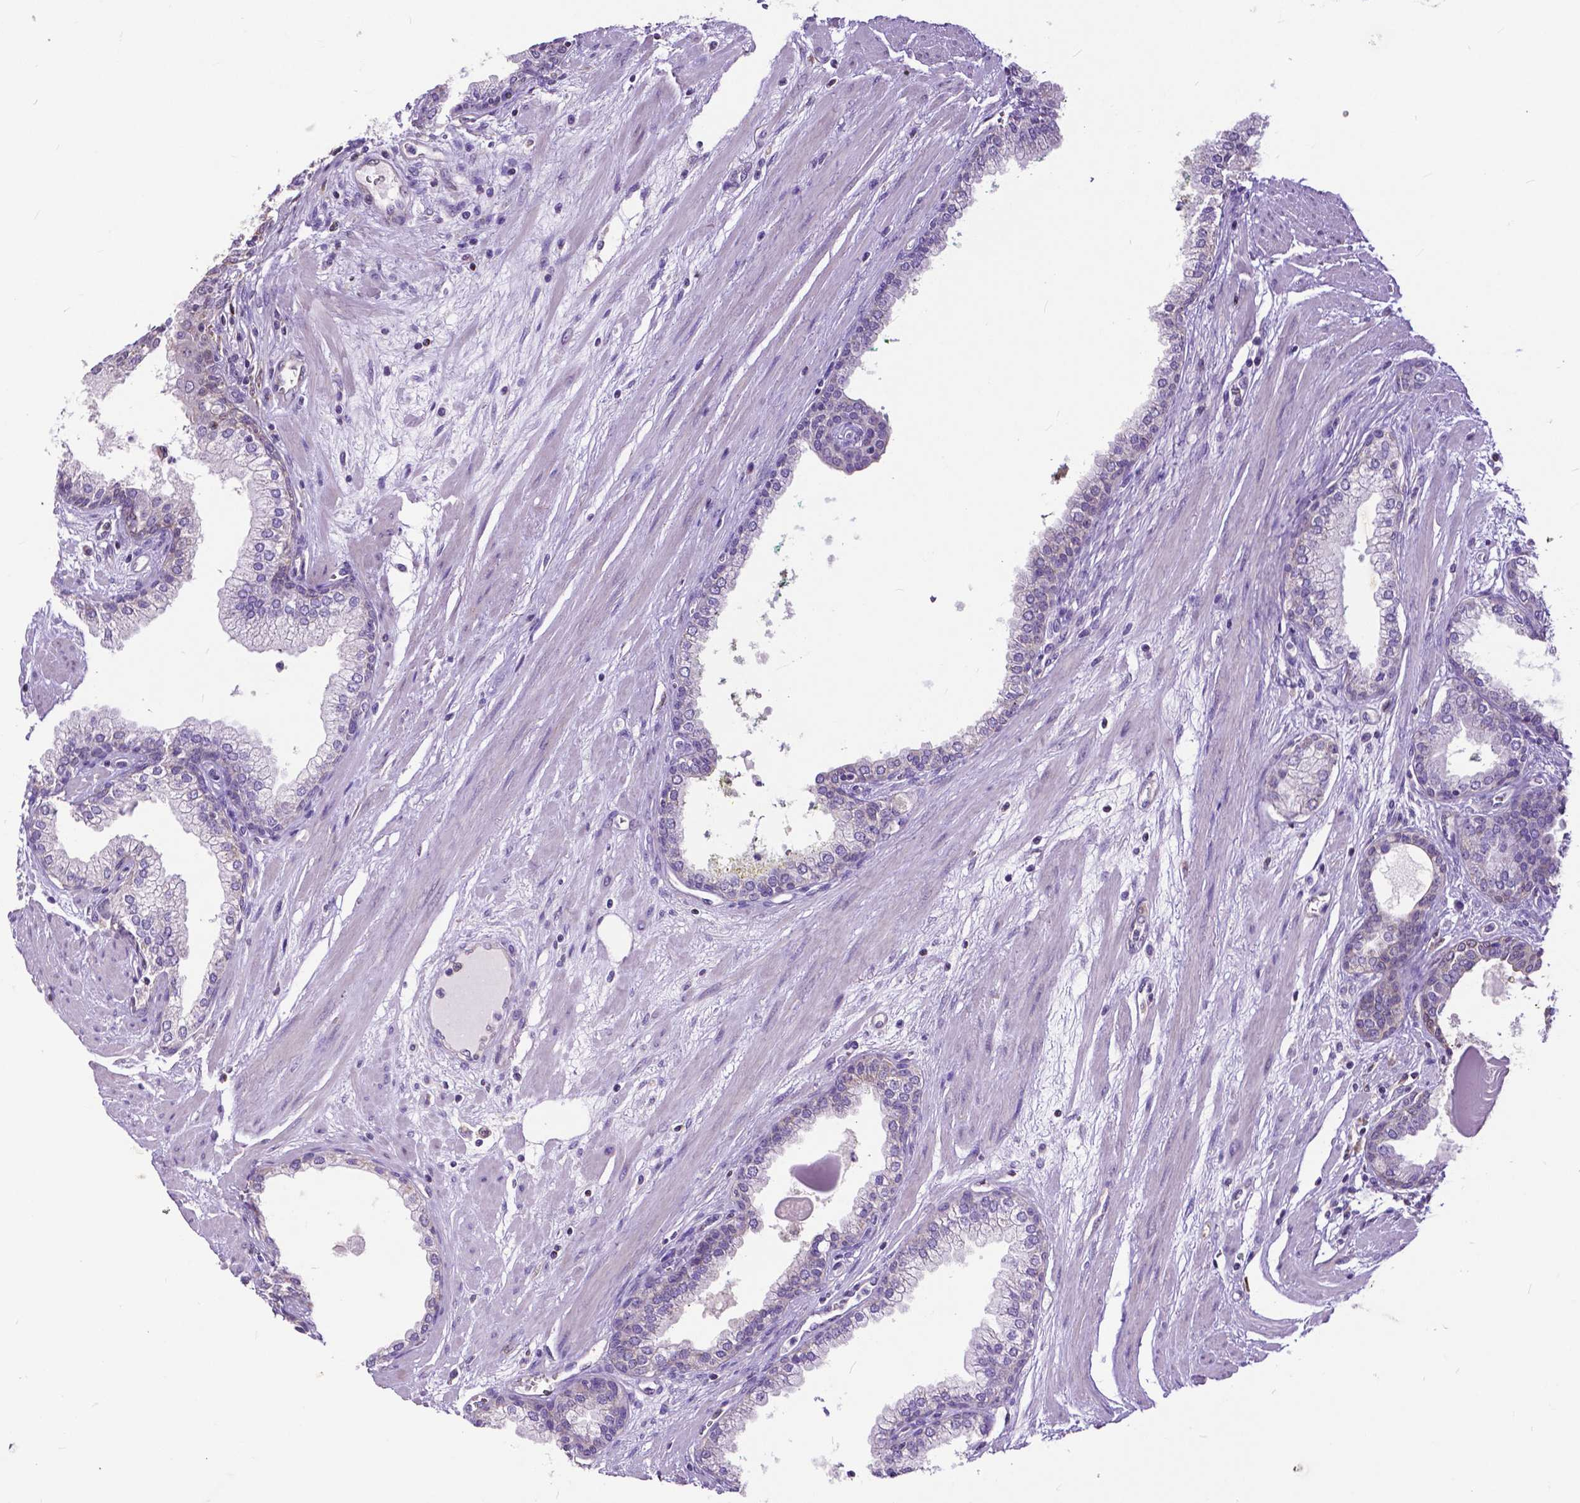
{"staining": {"intensity": "negative", "quantity": "none", "location": "none"}, "tissue": "prostate cancer", "cell_type": "Tumor cells", "image_type": "cancer", "snomed": [{"axis": "morphology", "description": "Adenocarcinoma, Low grade"}, {"axis": "topography", "description": "Prostate"}], "caption": "This is an immunohistochemistry (IHC) image of human low-grade adenocarcinoma (prostate). There is no expression in tumor cells.", "gene": "MCL1", "patient": {"sex": "male", "age": 64}}